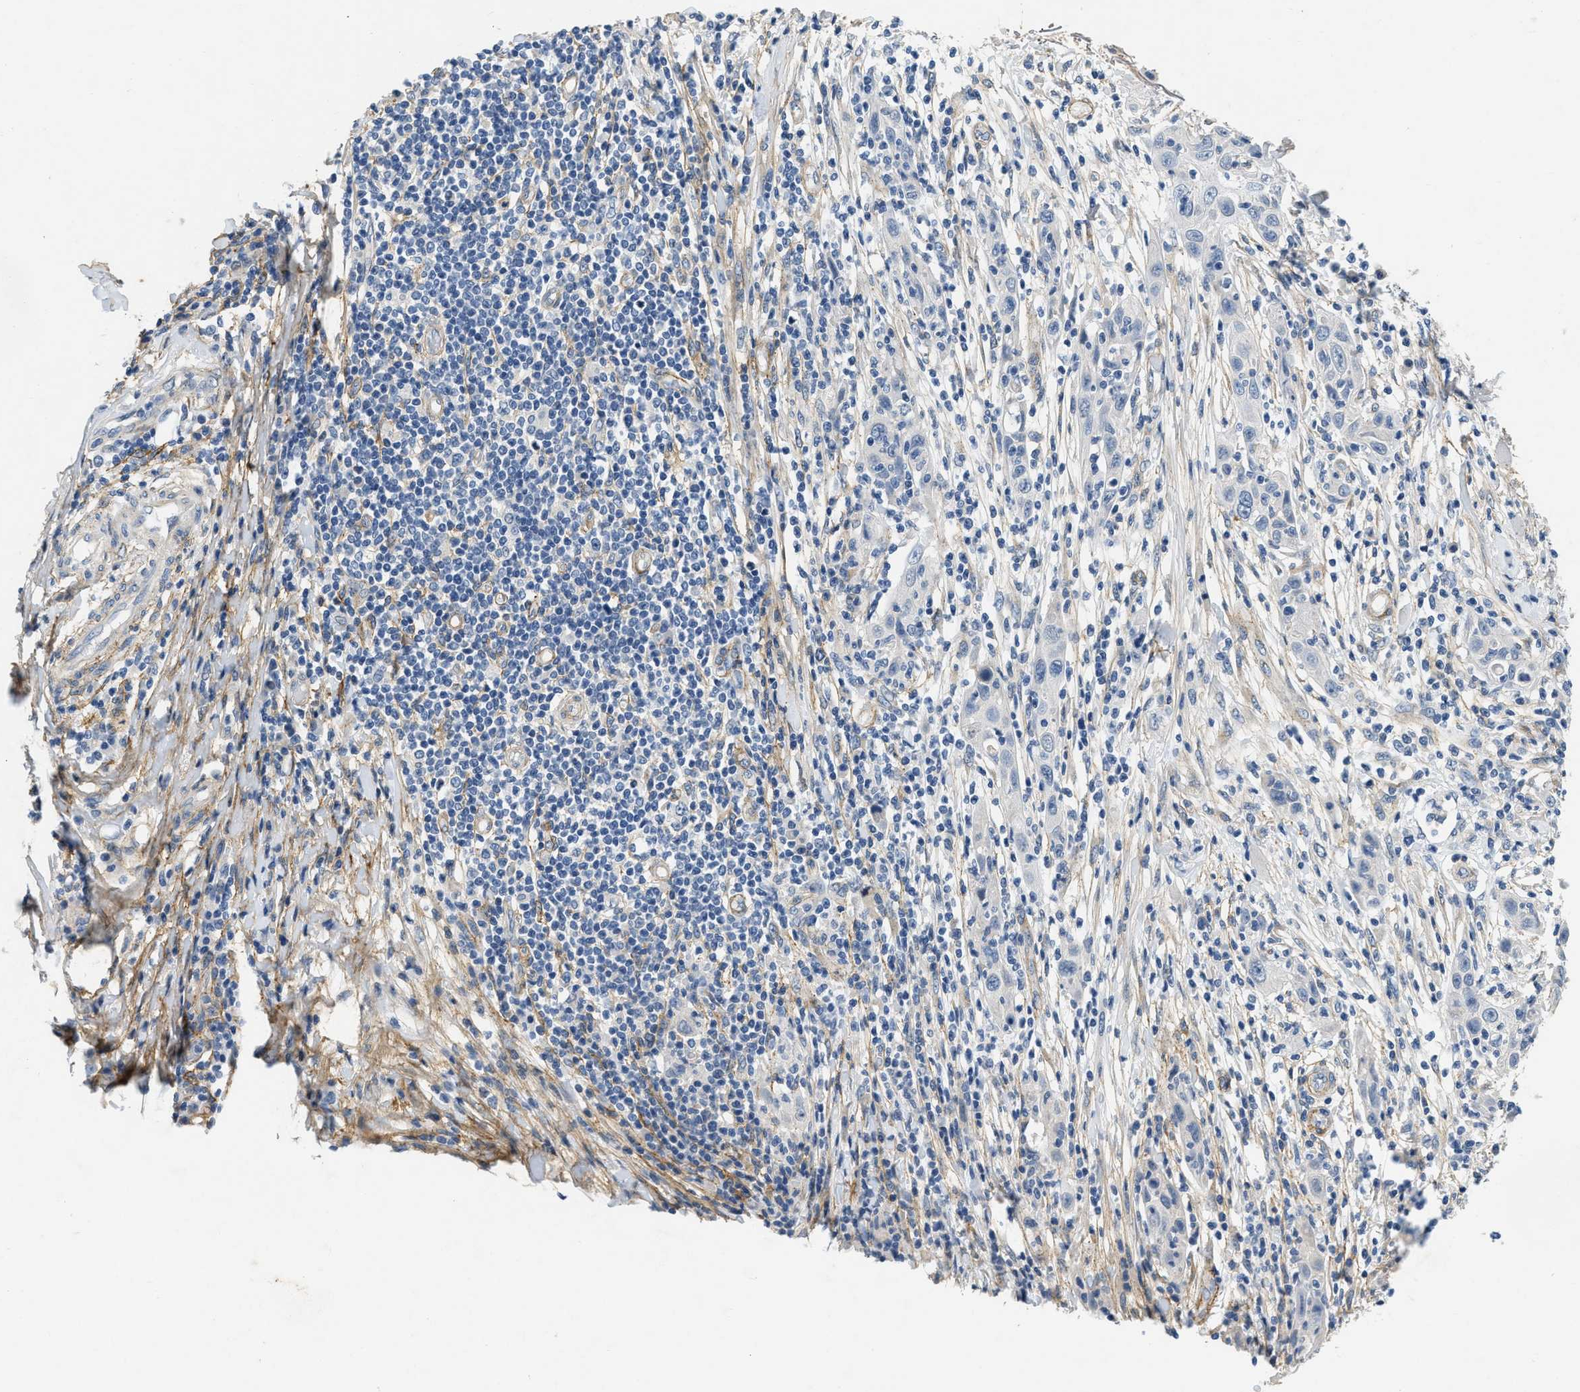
{"staining": {"intensity": "negative", "quantity": "none", "location": "none"}, "tissue": "skin cancer", "cell_type": "Tumor cells", "image_type": "cancer", "snomed": [{"axis": "morphology", "description": "Squamous cell carcinoma, NOS"}, {"axis": "topography", "description": "Skin"}], "caption": "An immunohistochemistry (IHC) histopathology image of squamous cell carcinoma (skin) is shown. There is no staining in tumor cells of squamous cell carcinoma (skin).", "gene": "PDGFRA", "patient": {"sex": "female", "age": 88}}